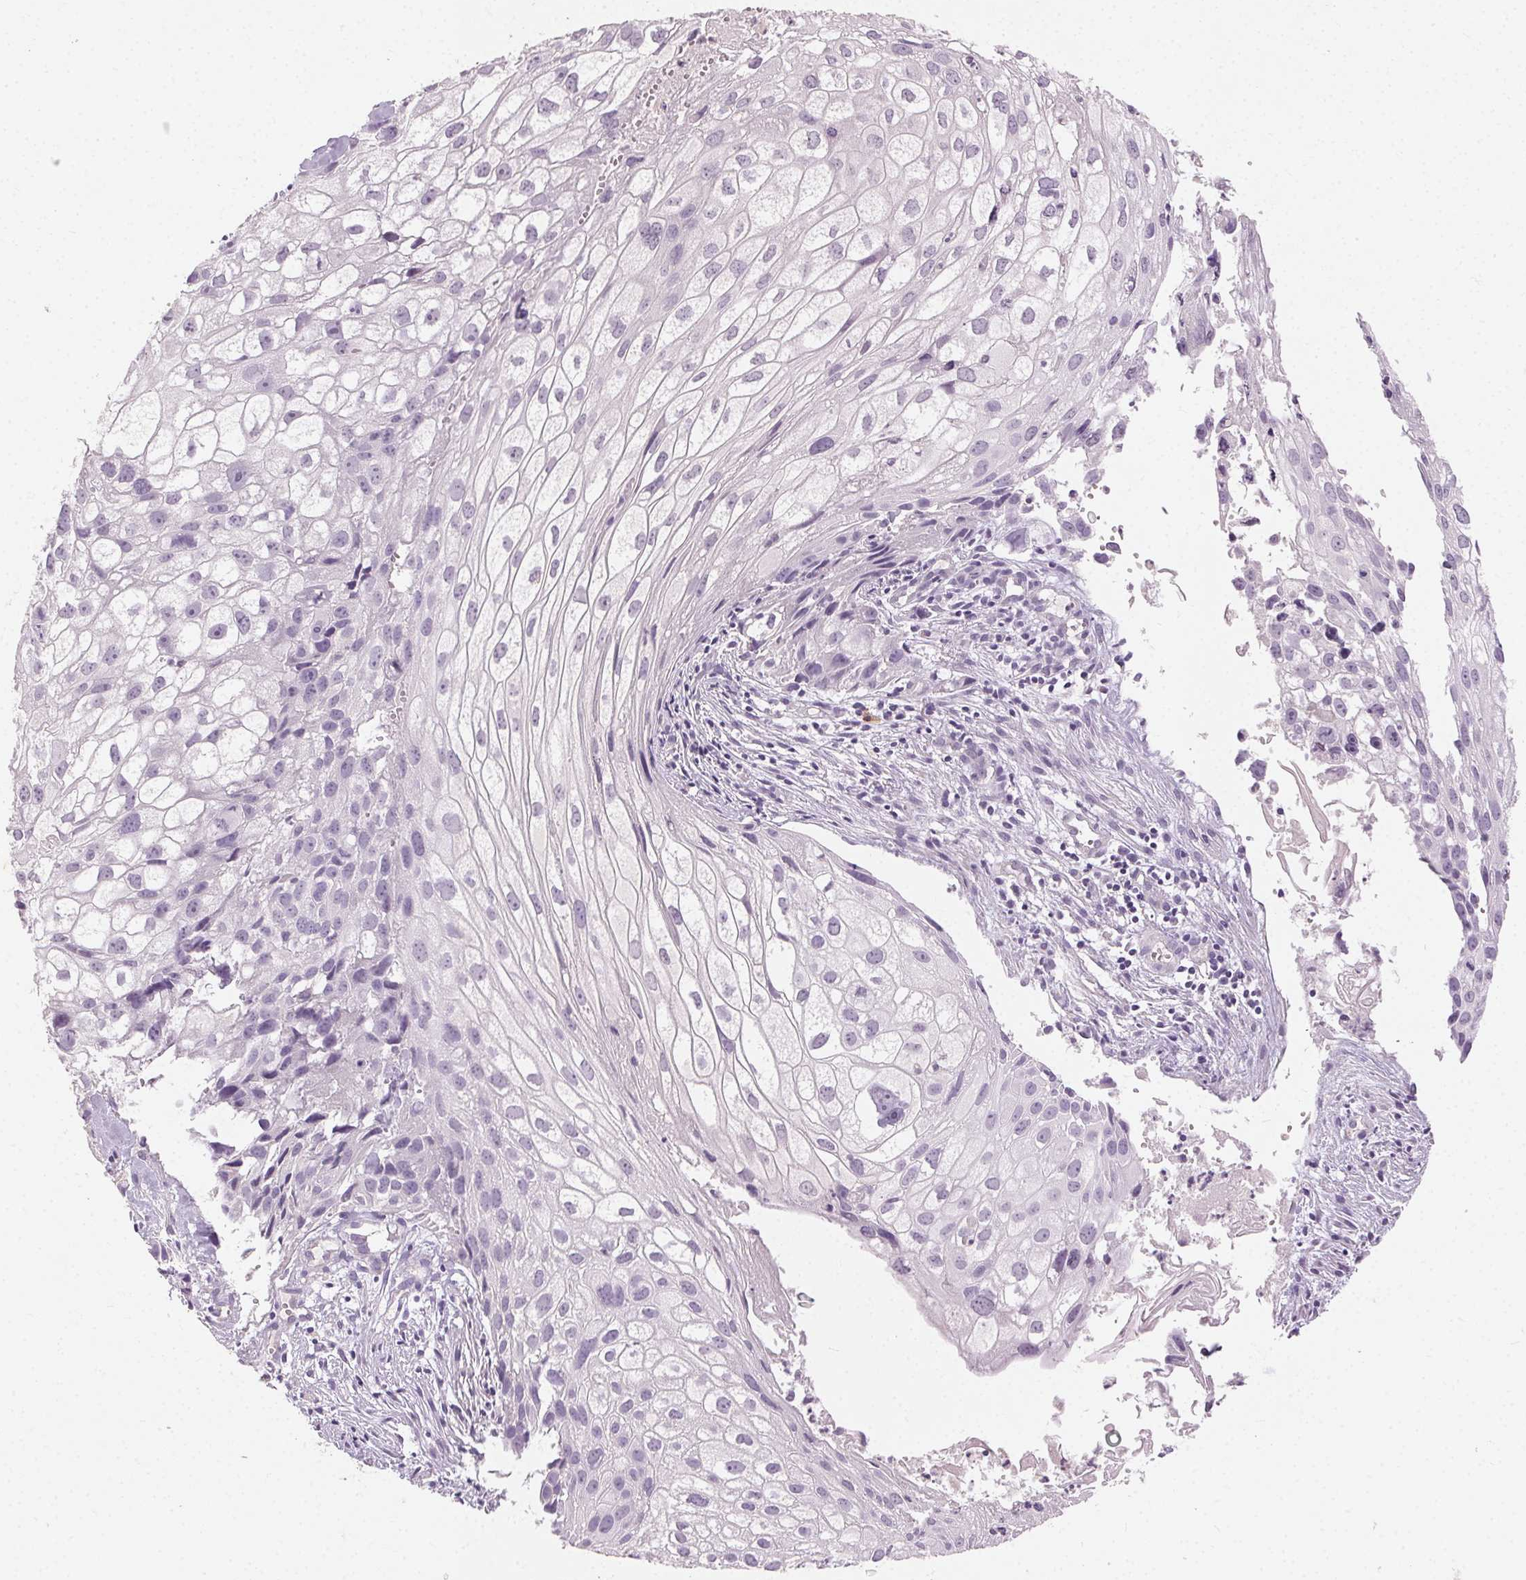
{"staining": {"intensity": "negative", "quantity": "none", "location": "none"}, "tissue": "cervical cancer", "cell_type": "Tumor cells", "image_type": "cancer", "snomed": [{"axis": "morphology", "description": "Squamous cell carcinoma, NOS"}, {"axis": "topography", "description": "Cervix"}], "caption": "Squamous cell carcinoma (cervical) stained for a protein using immunohistochemistry demonstrates no staining tumor cells.", "gene": "CLTRN", "patient": {"sex": "female", "age": 53}}